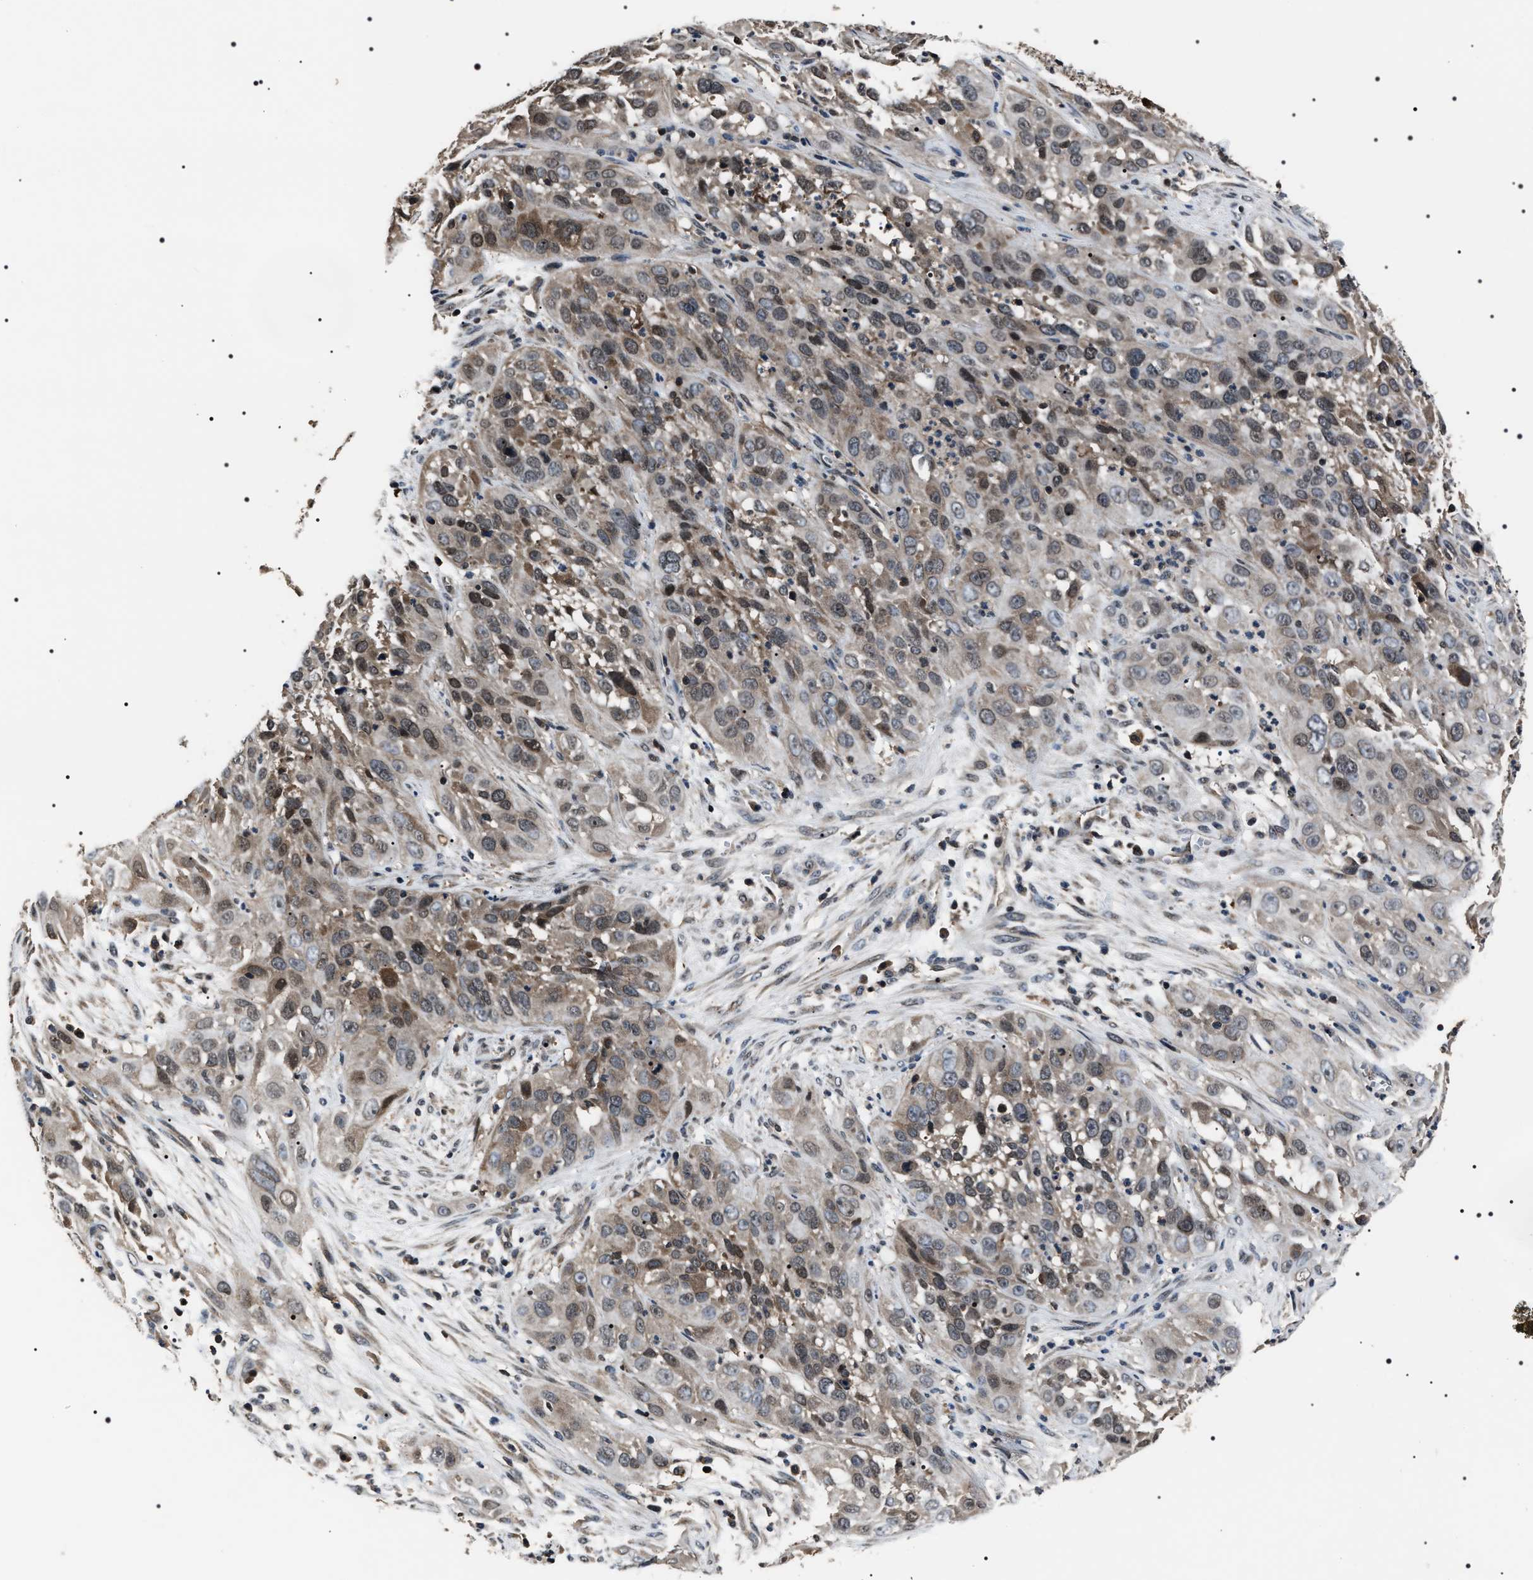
{"staining": {"intensity": "weak", "quantity": ">75%", "location": "cytoplasmic/membranous,nuclear"}, "tissue": "cervical cancer", "cell_type": "Tumor cells", "image_type": "cancer", "snomed": [{"axis": "morphology", "description": "Squamous cell carcinoma, NOS"}, {"axis": "topography", "description": "Cervix"}], "caption": "Protein expression analysis of human squamous cell carcinoma (cervical) reveals weak cytoplasmic/membranous and nuclear staining in about >75% of tumor cells.", "gene": "SIPA1", "patient": {"sex": "female", "age": 32}}